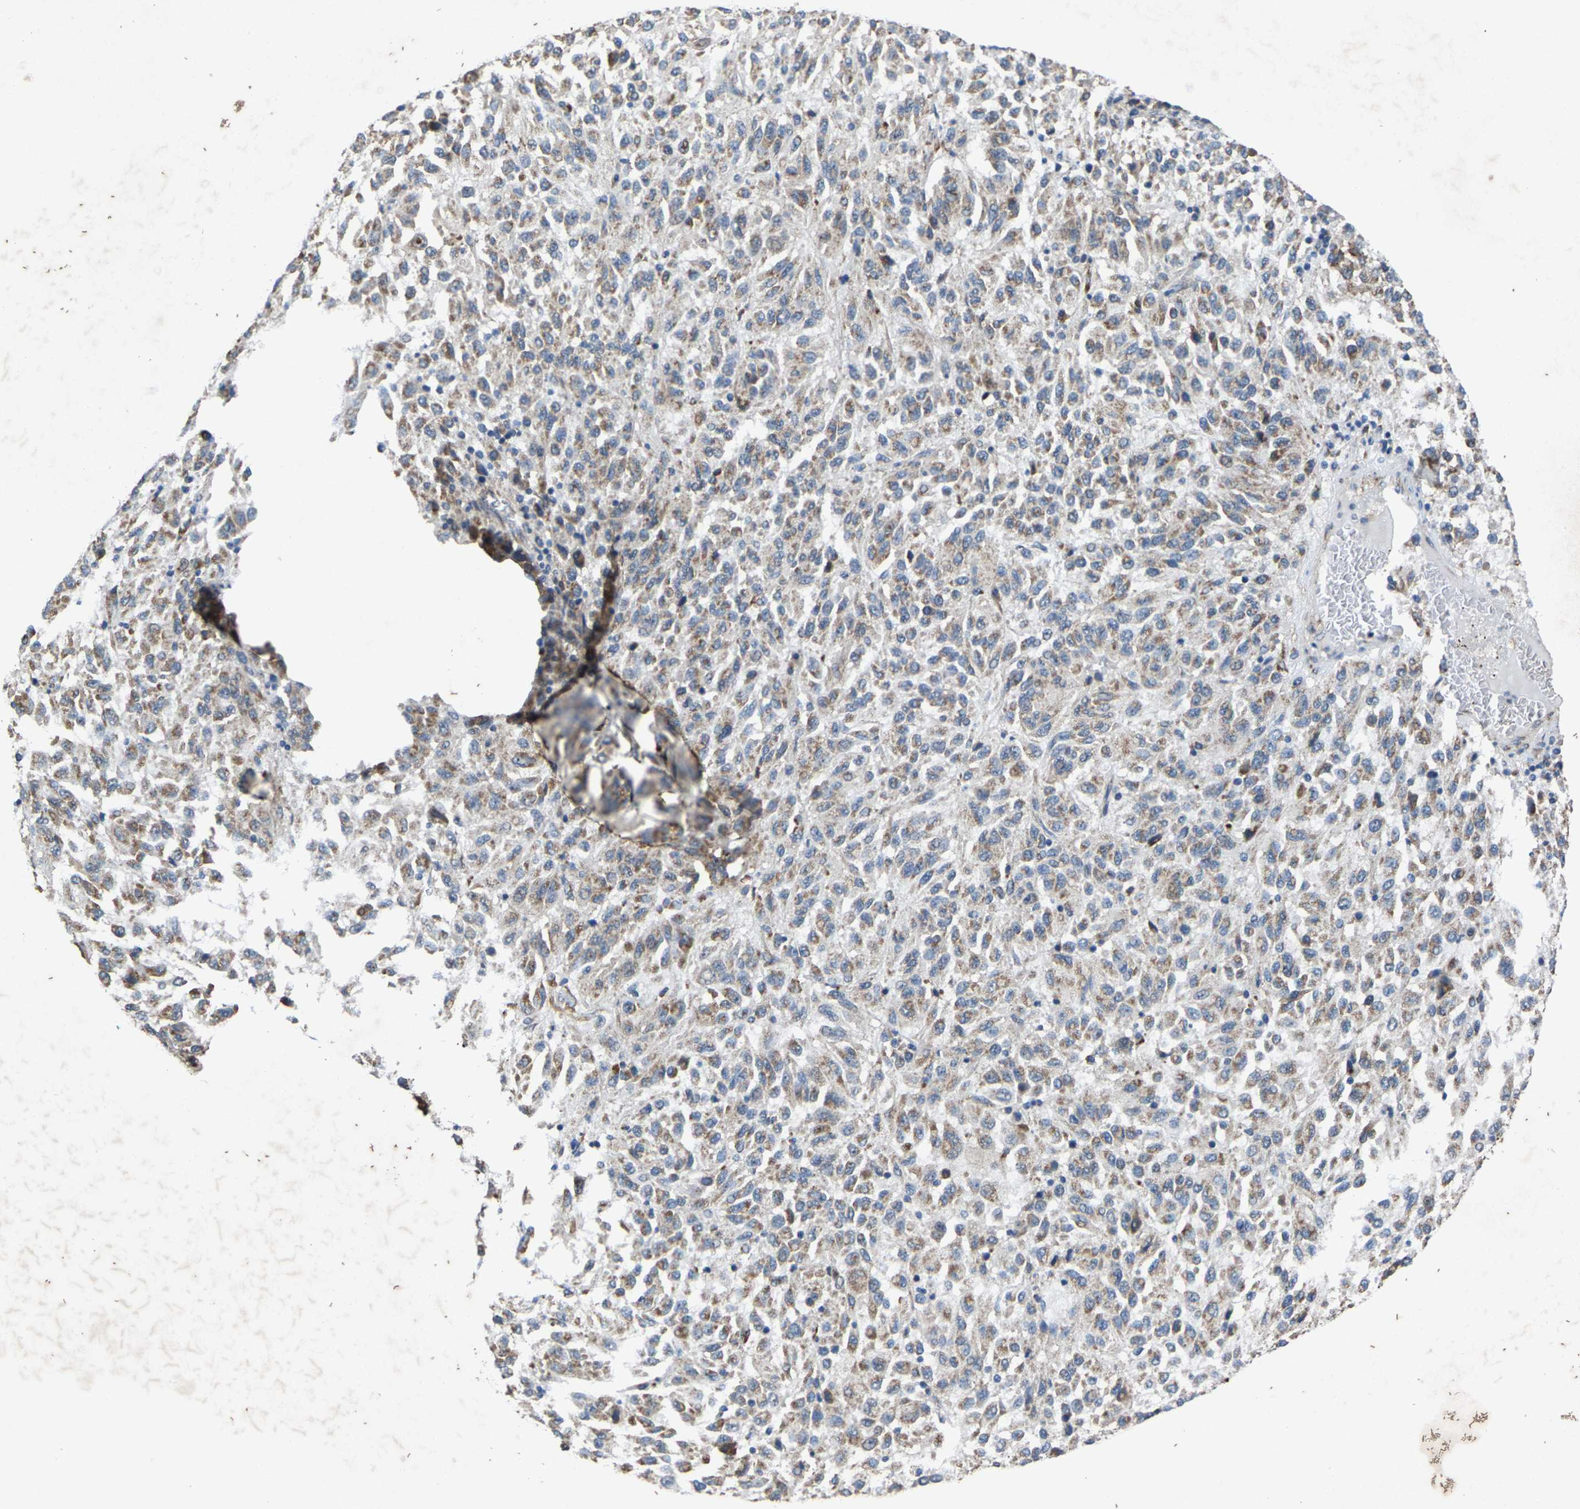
{"staining": {"intensity": "moderate", "quantity": "25%-75%", "location": "cytoplasmic/membranous"}, "tissue": "melanoma", "cell_type": "Tumor cells", "image_type": "cancer", "snomed": [{"axis": "morphology", "description": "Malignant melanoma, Metastatic site"}, {"axis": "topography", "description": "Lung"}], "caption": "There is medium levels of moderate cytoplasmic/membranous expression in tumor cells of melanoma, as demonstrated by immunohistochemical staining (brown color).", "gene": "PDP1", "patient": {"sex": "male", "age": 64}}